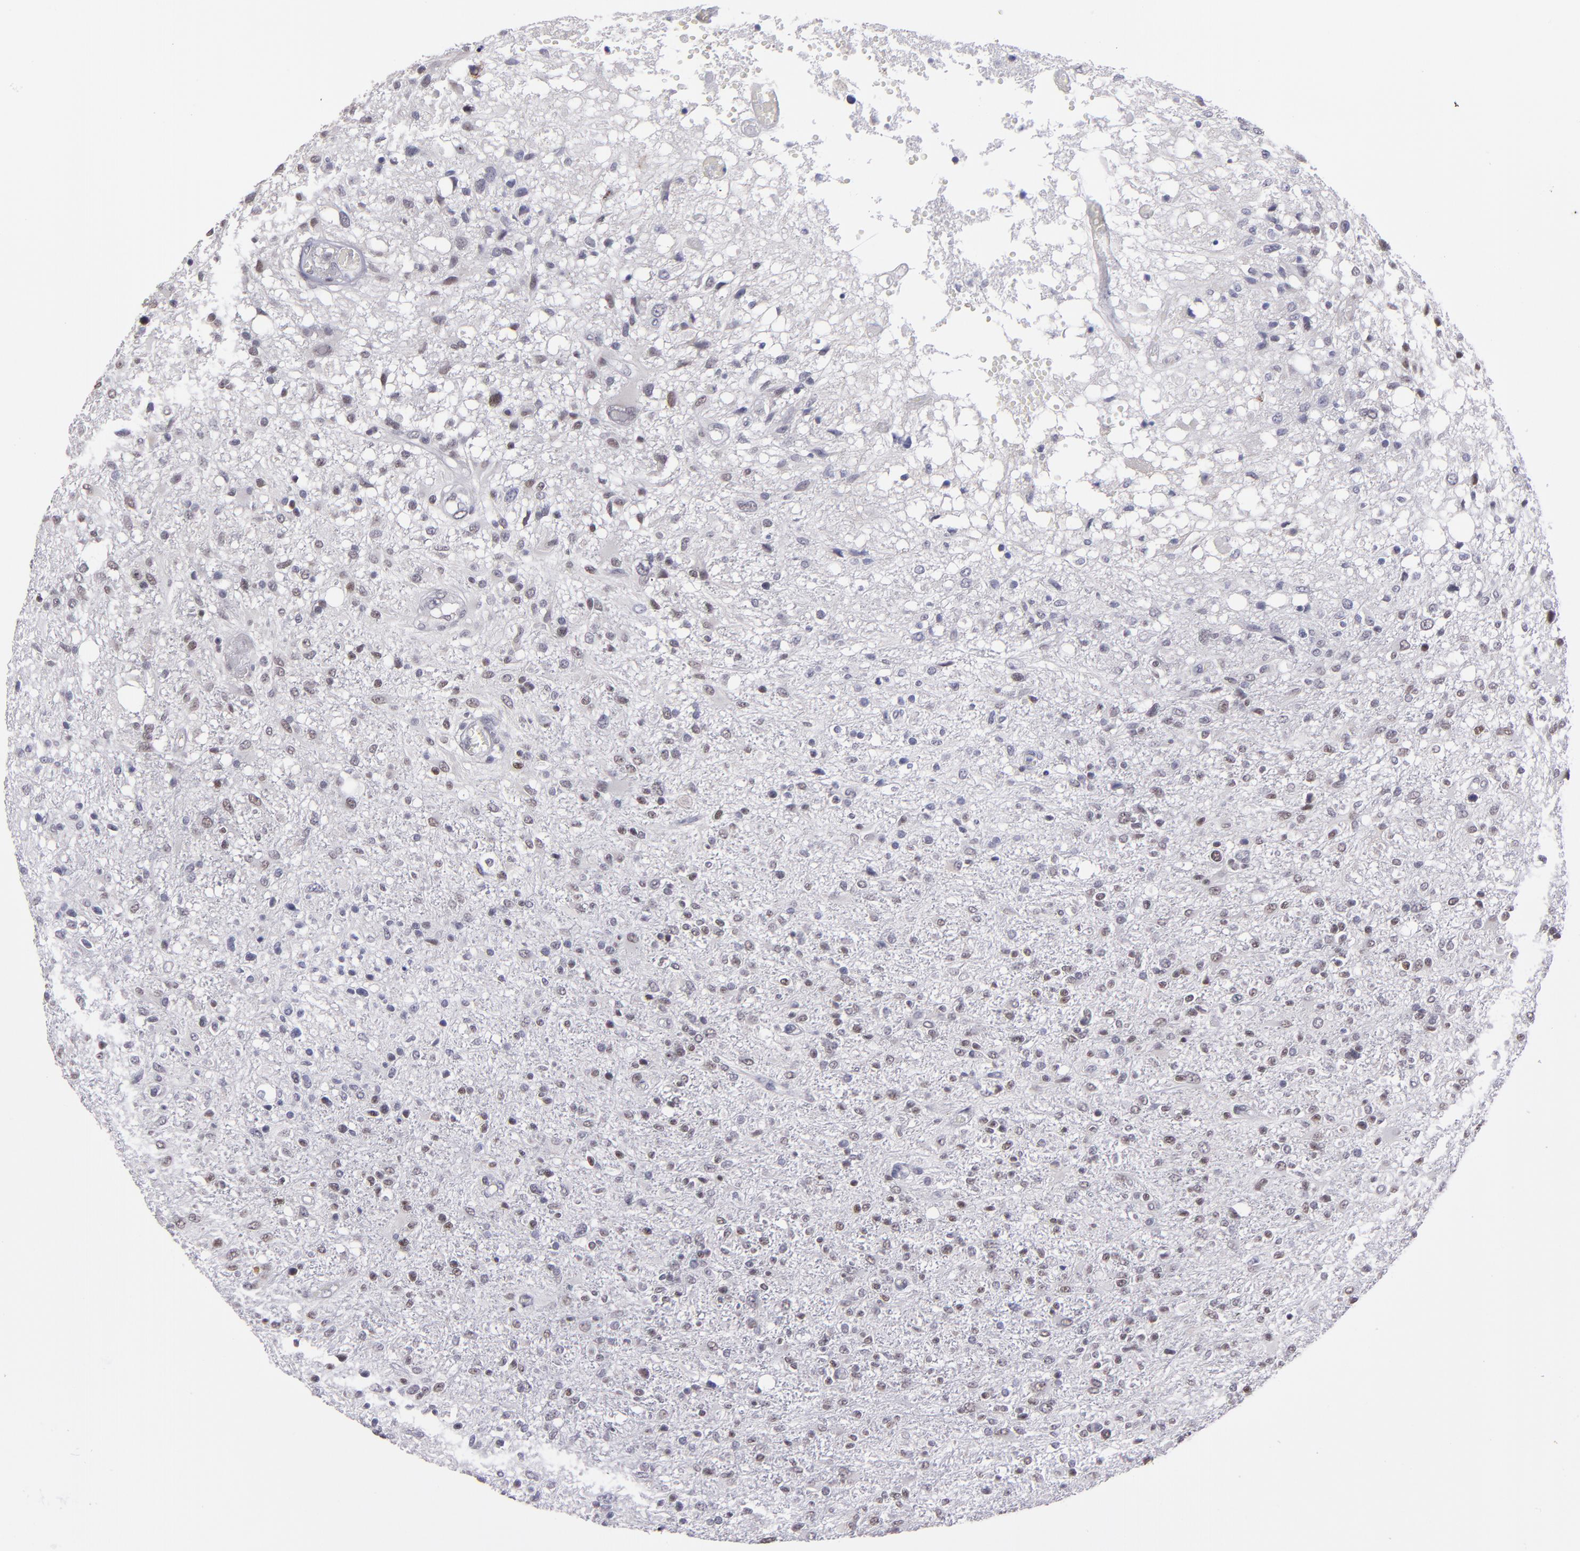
{"staining": {"intensity": "weak", "quantity": "<25%", "location": "nuclear"}, "tissue": "glioma", "cell_type": "Tumor cells", "image_type": "cancer", "snomed": [{"axis": "morphology", "description": "Glioma, malignant, High grade"}, {"axis": "topography", "description": "Cerebral cortex"}], "caption": "Glioma was stained to show a protein in brown. There is no significant staining in tumor cells.", "gene": "OTUB2", "patient": {"sex": "male", "age": 76}}